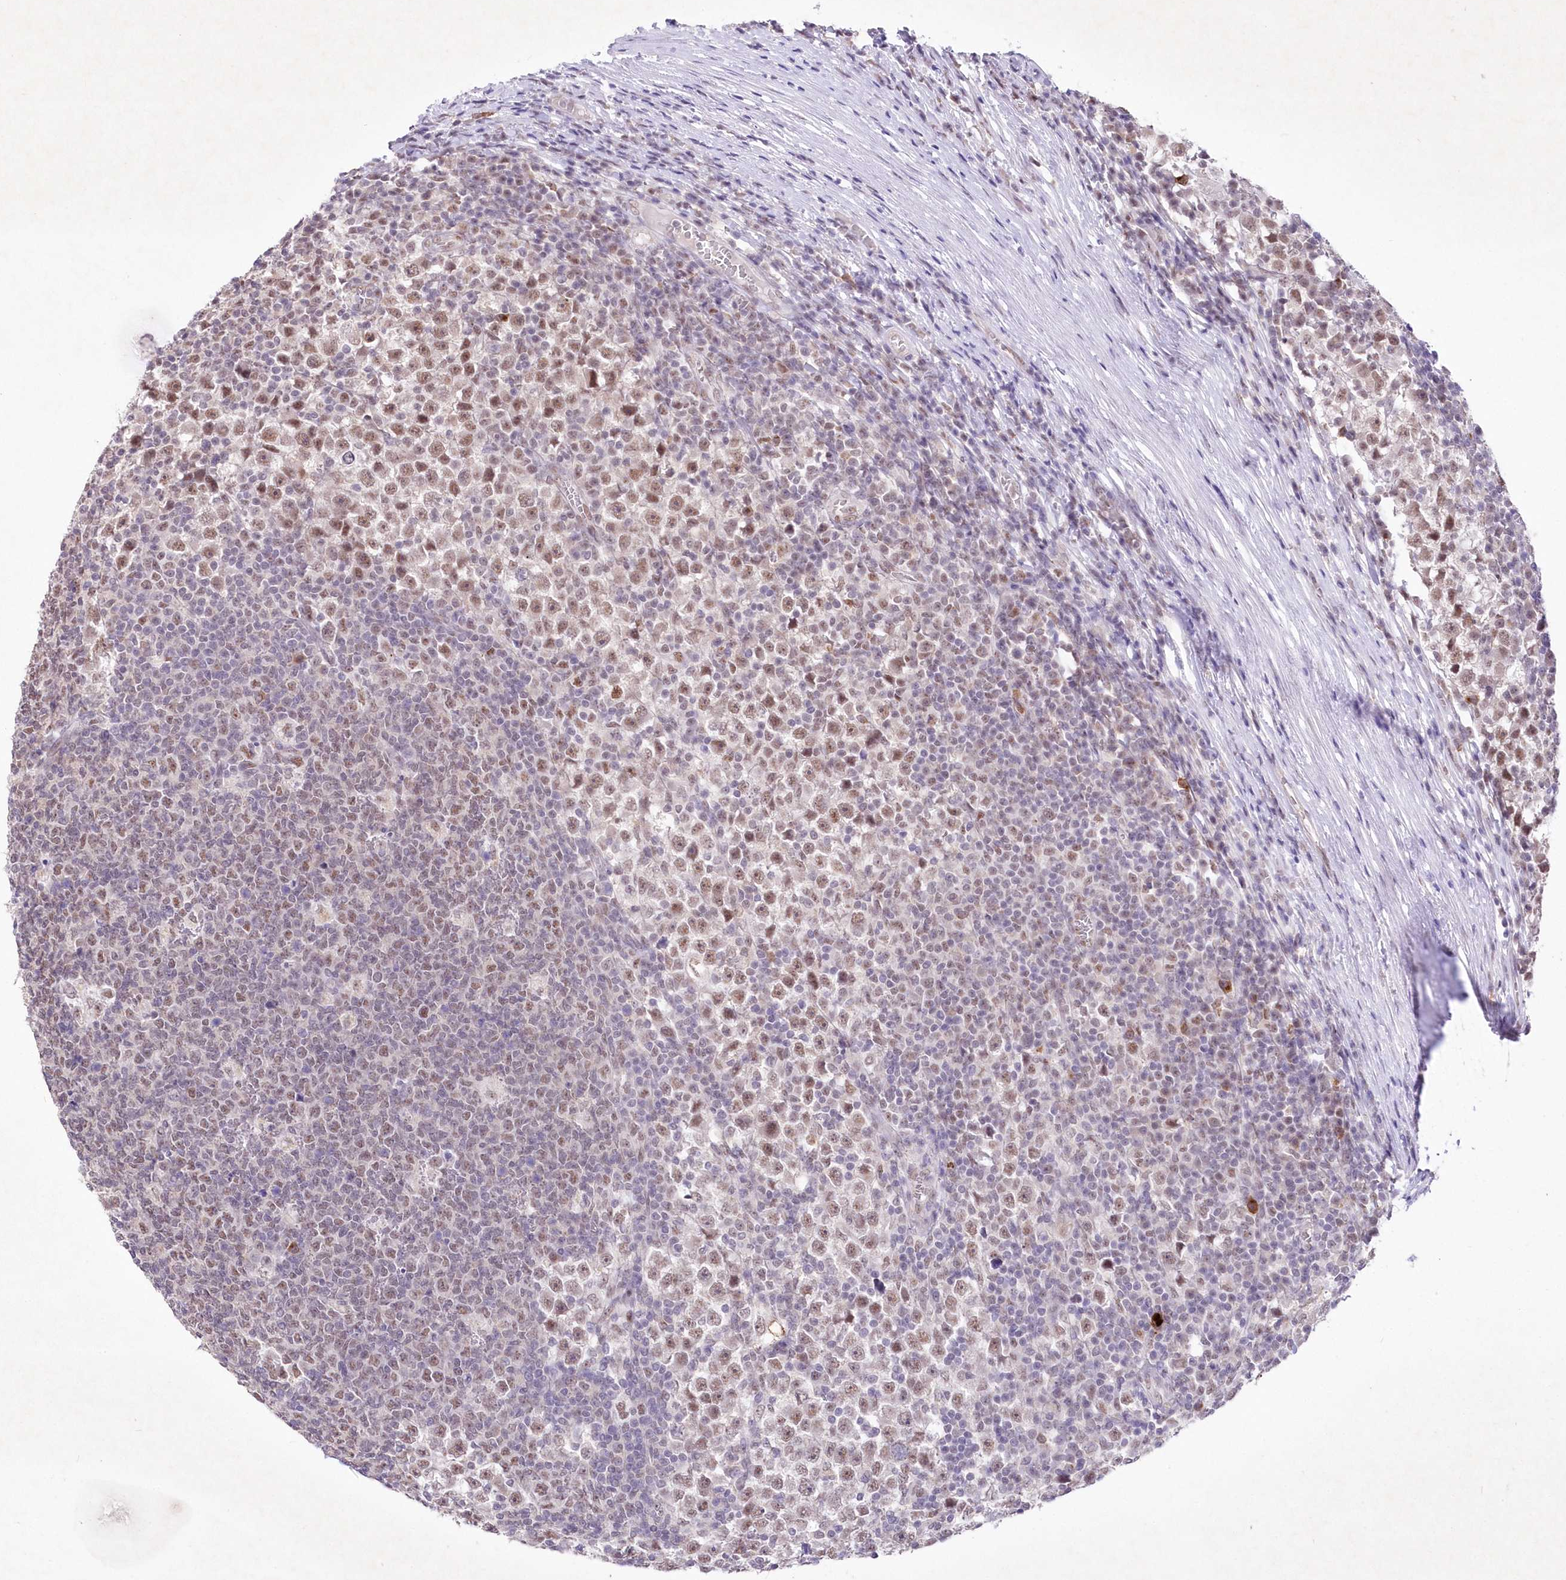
{"staining": {"intensity": "moderate", "quantity": "25%-75%", "location": "nuclear"}, "tissue": "testis cancer", "cell_type": "Tumor cells", "image_type": "cancer", "snomed": [{"axis": "morphology", "description": "Seminoma, NOS"}, {"axis": "topography", "description": "Testis"}], "caption": "This is a micrograph of IHC staining of seminoma (testis), which shows moderate positivity in the nuclear of tumor cells.", "gene": "RBM27", "patient": {"sex": "male", "age": 65}}